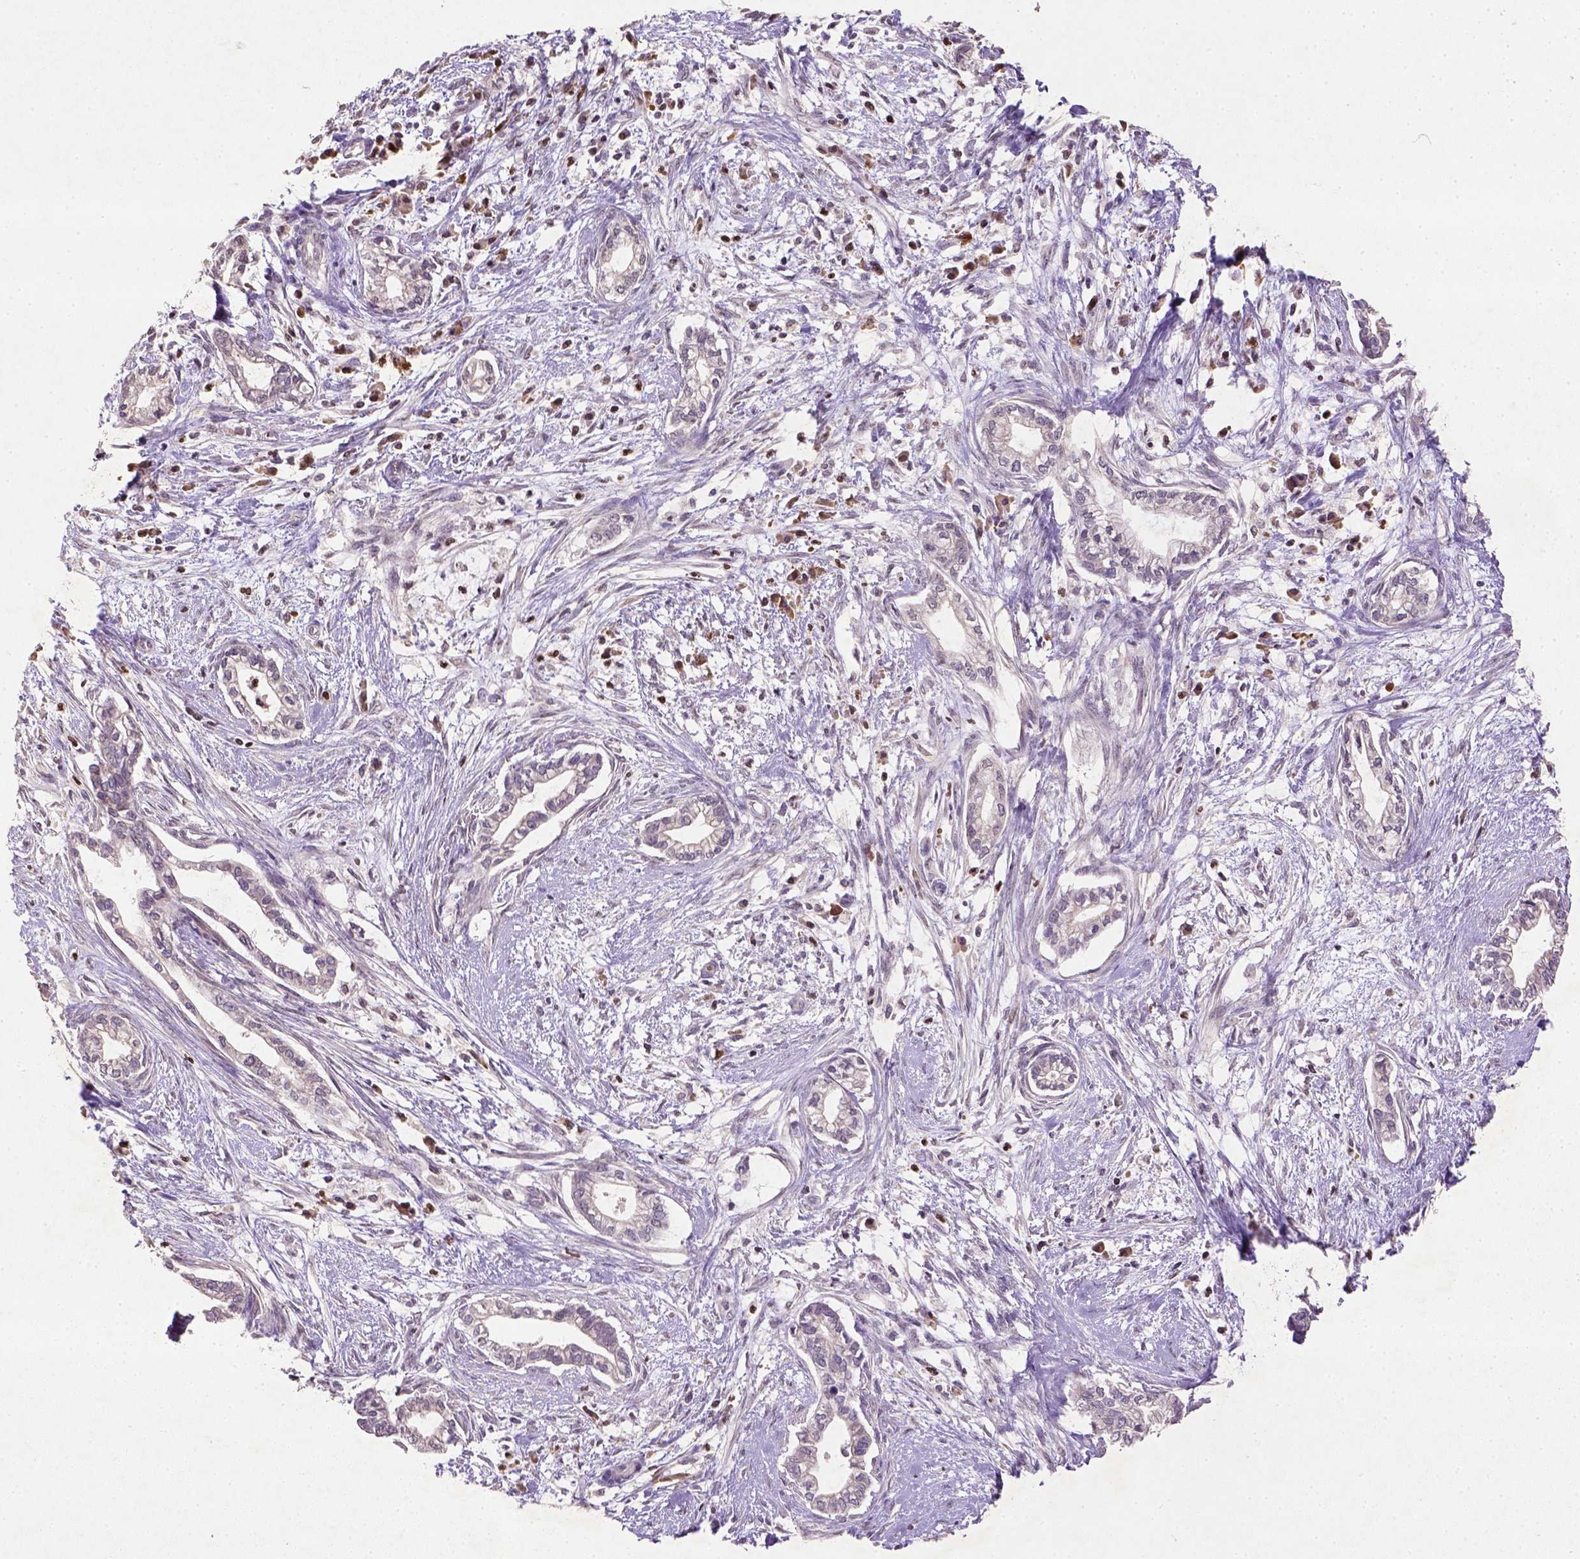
{"staining": {"intensity": "negative", "quantity": "none", "location": "none"}, "tissue": "cervical cancer", "cell_type": "Tumor cells", "image_type": "cancer", "snomed": [{"axis": "morphology", "description": "Adenocarcinoma, NOS"}, {"axis": "topography", "description": "Cervix"}], "caption": "A histopathology image of human cervical cancer is negative for staining in tumor cells.", "gene": "NUDT3", "patient": {"sex": "female", "age": 62}}